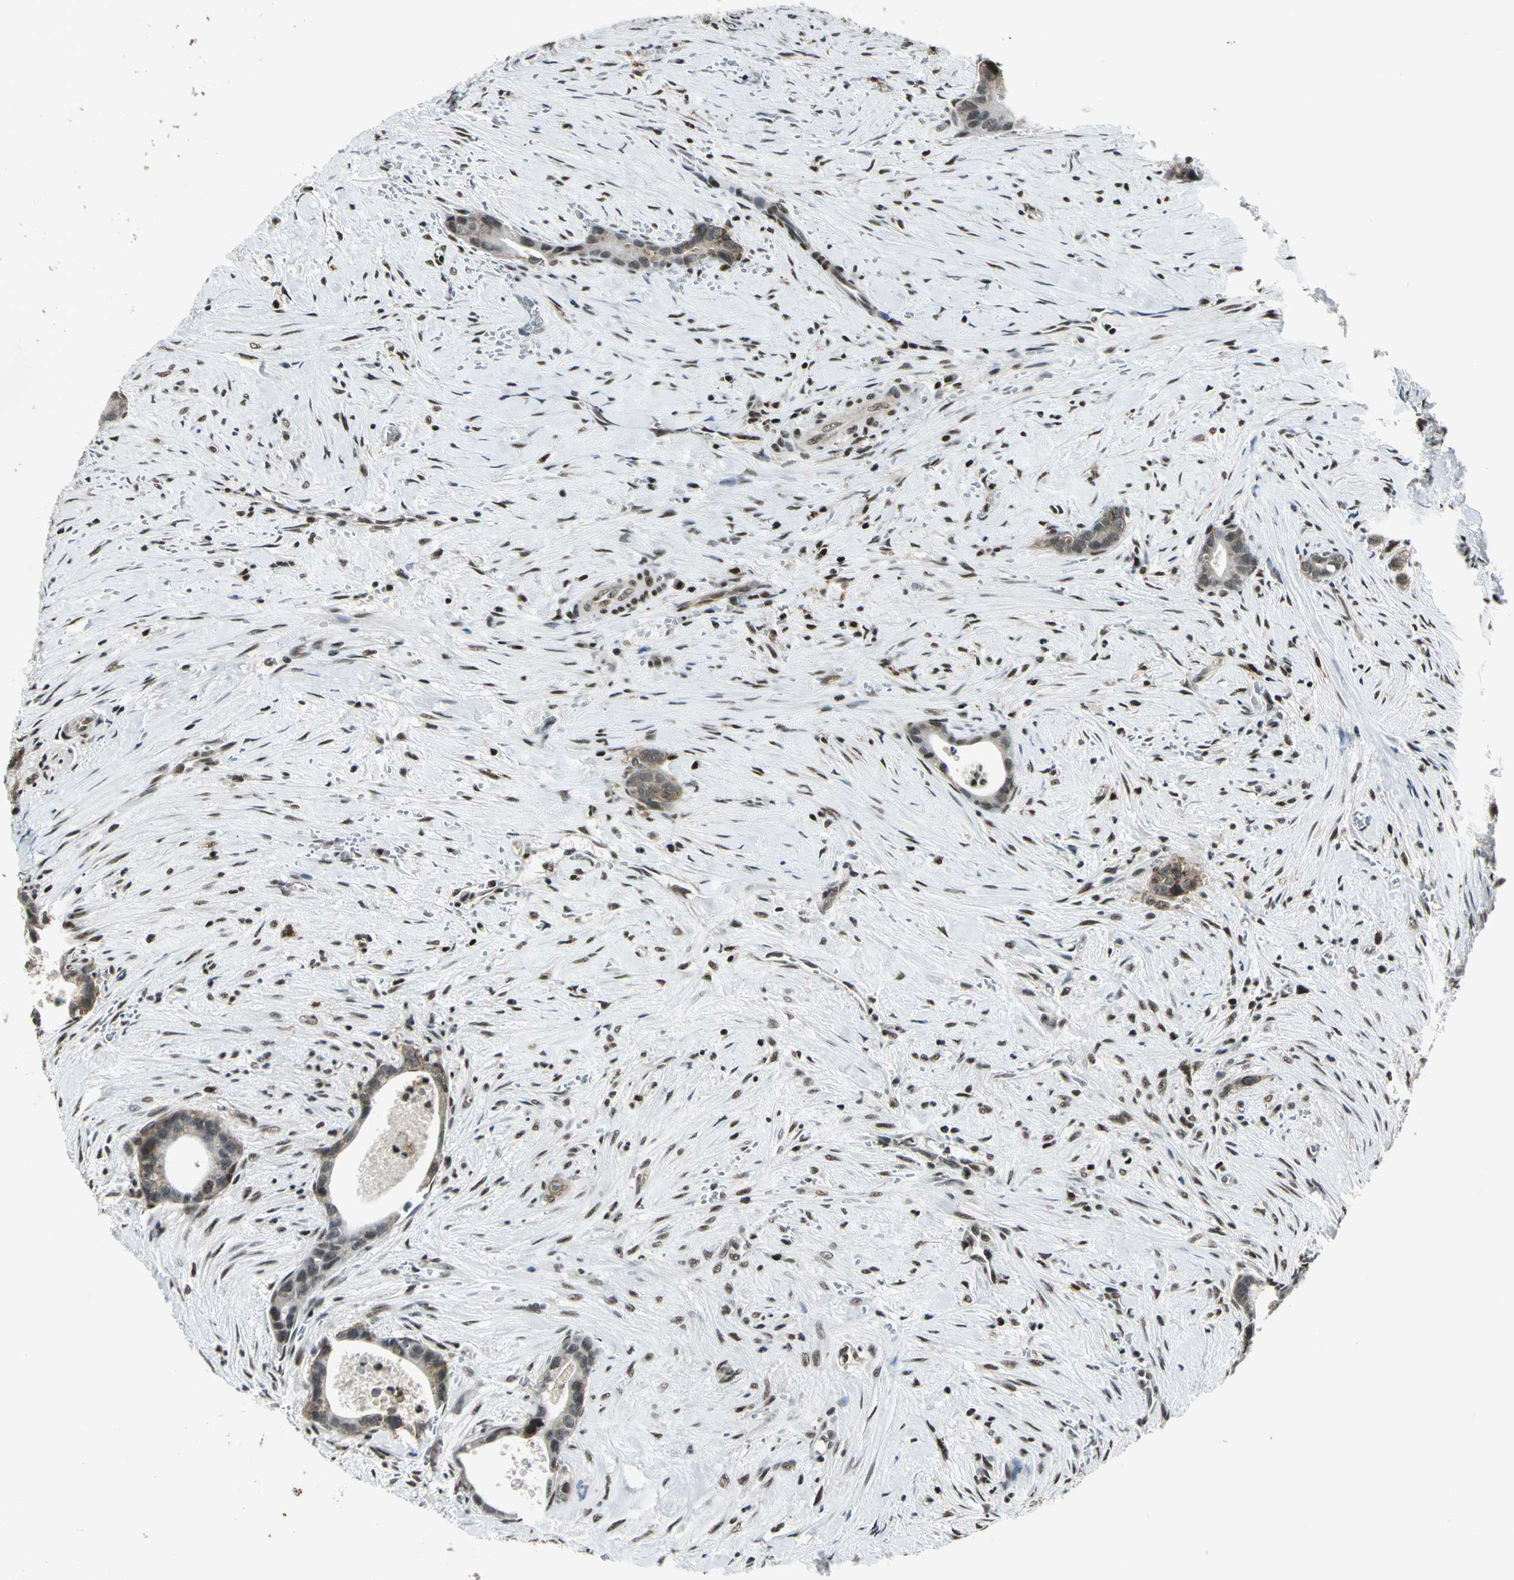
{"staining": {"intensity": "moderate", "quantity": "25%-75%", "location": "cytoplasmic/membranous,nuclear"}, "tissue": "liver cancer", "cell_type": "Tumor cells", "image_type": "cancer", "snomed": [{"axis": "morphology", "description": "Cholangiocarcinoma"}, {"axis": "topography", "description": "Liver"}], "caption": "Immunohistochemical staining of liver cholangiocarcinoma shows medium levels of moderate cytoplasmic/membranous and nuclear expression in about 25%-75% of tumor cells.", "gene": "NR2C2", "patient": {"sex": "female", "age": 55}}